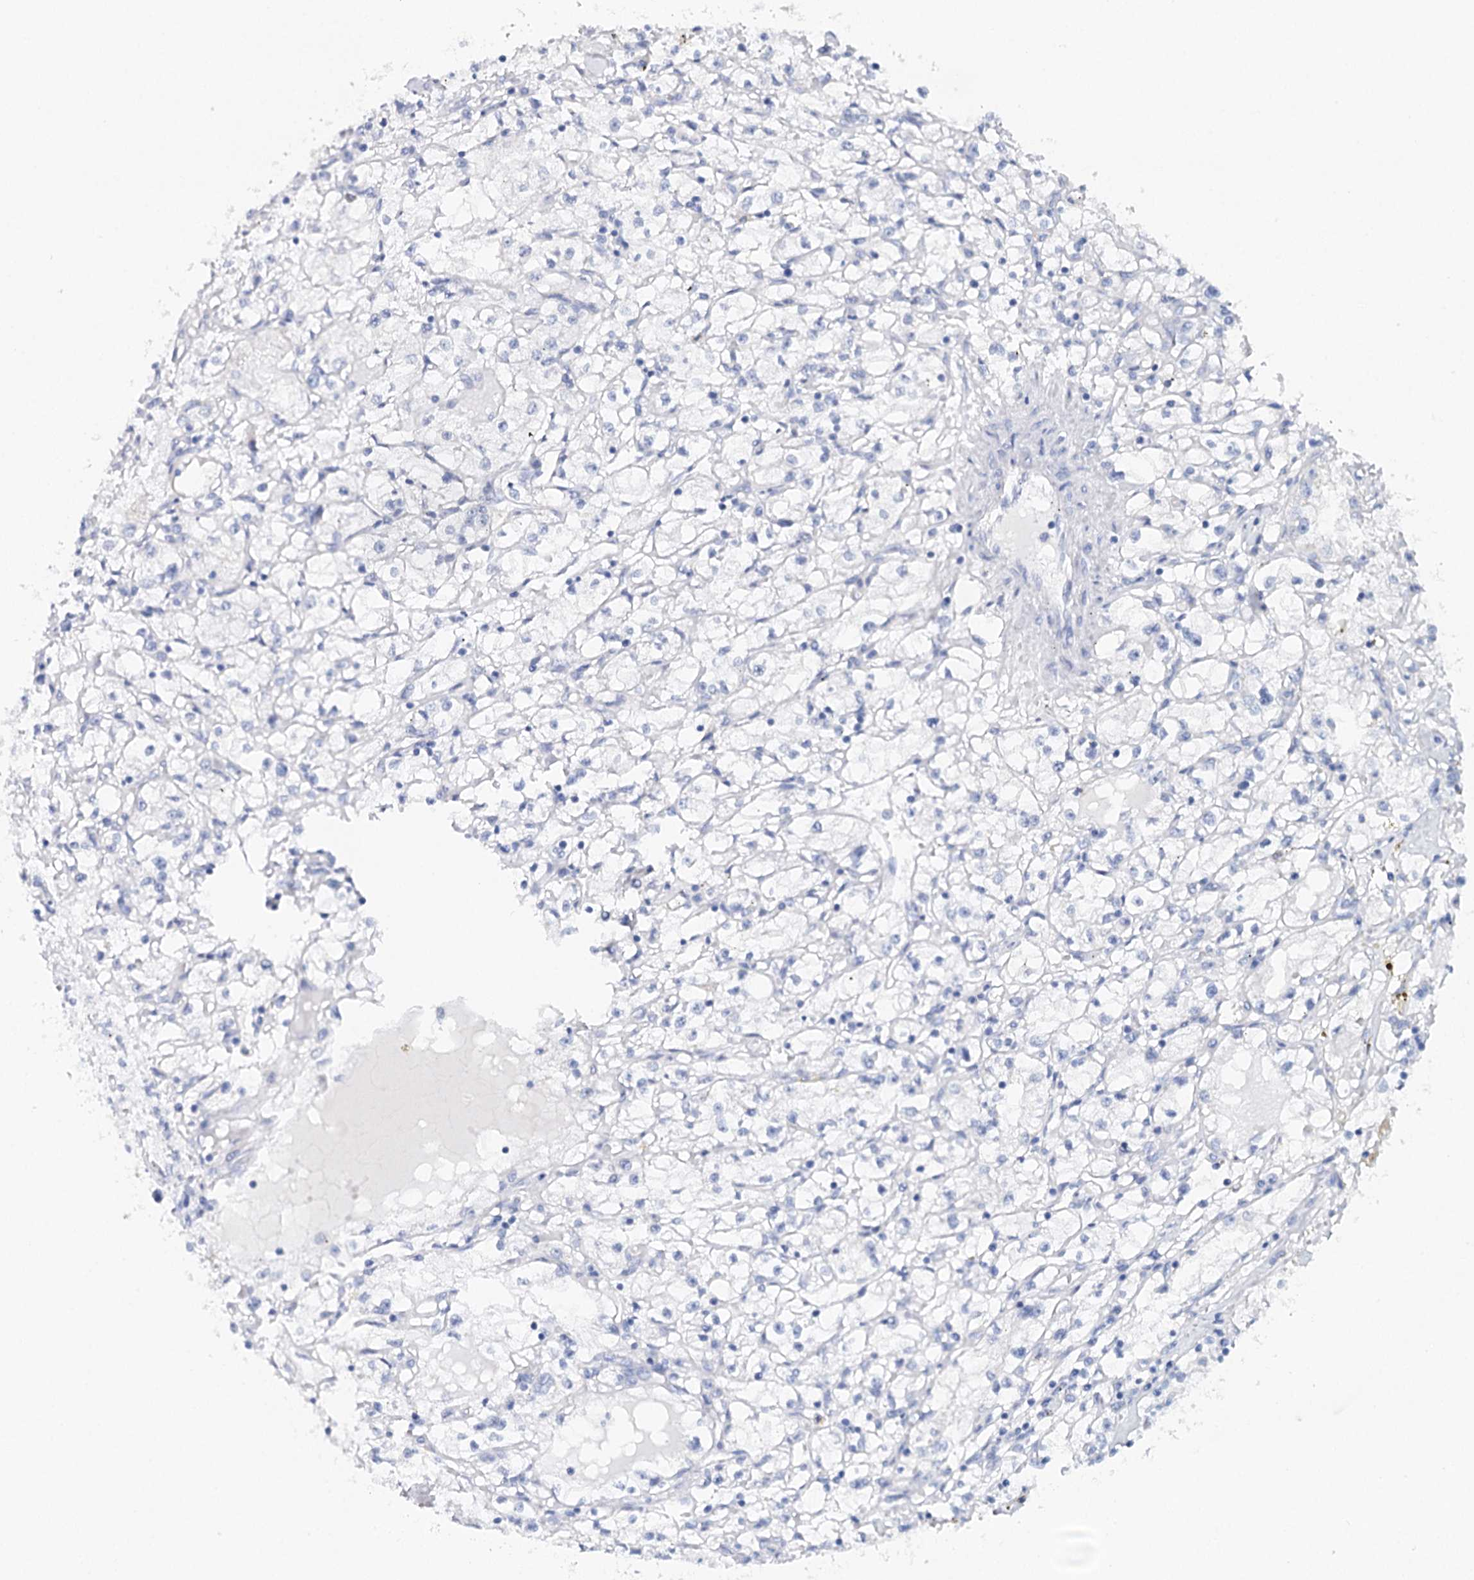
{"staining": {"intensity": "negative", "quantity": "none", "location": "none"}, "tissue": "renal cancer", "cell_type": "Tumor cells", "image_type": "cancer", "snomed": [{"axis": "morphology", "description": "Adenocarcinoma, NOS"}, {"axis": "topography", "description": "Kidney"}], "caption": "Protein analysis of renal adenocarcinoma exhibits no significant positivity in tumor cells. The staining was performed using DAB (3,3'-diaminobenzidine) to visualize the protein expression in brown, while the nuclei were stained in blue with hematoxylin (Magnification: 20x).", "gene": "CEACAM8", "patient": {"sex": "male", "age": 56}}